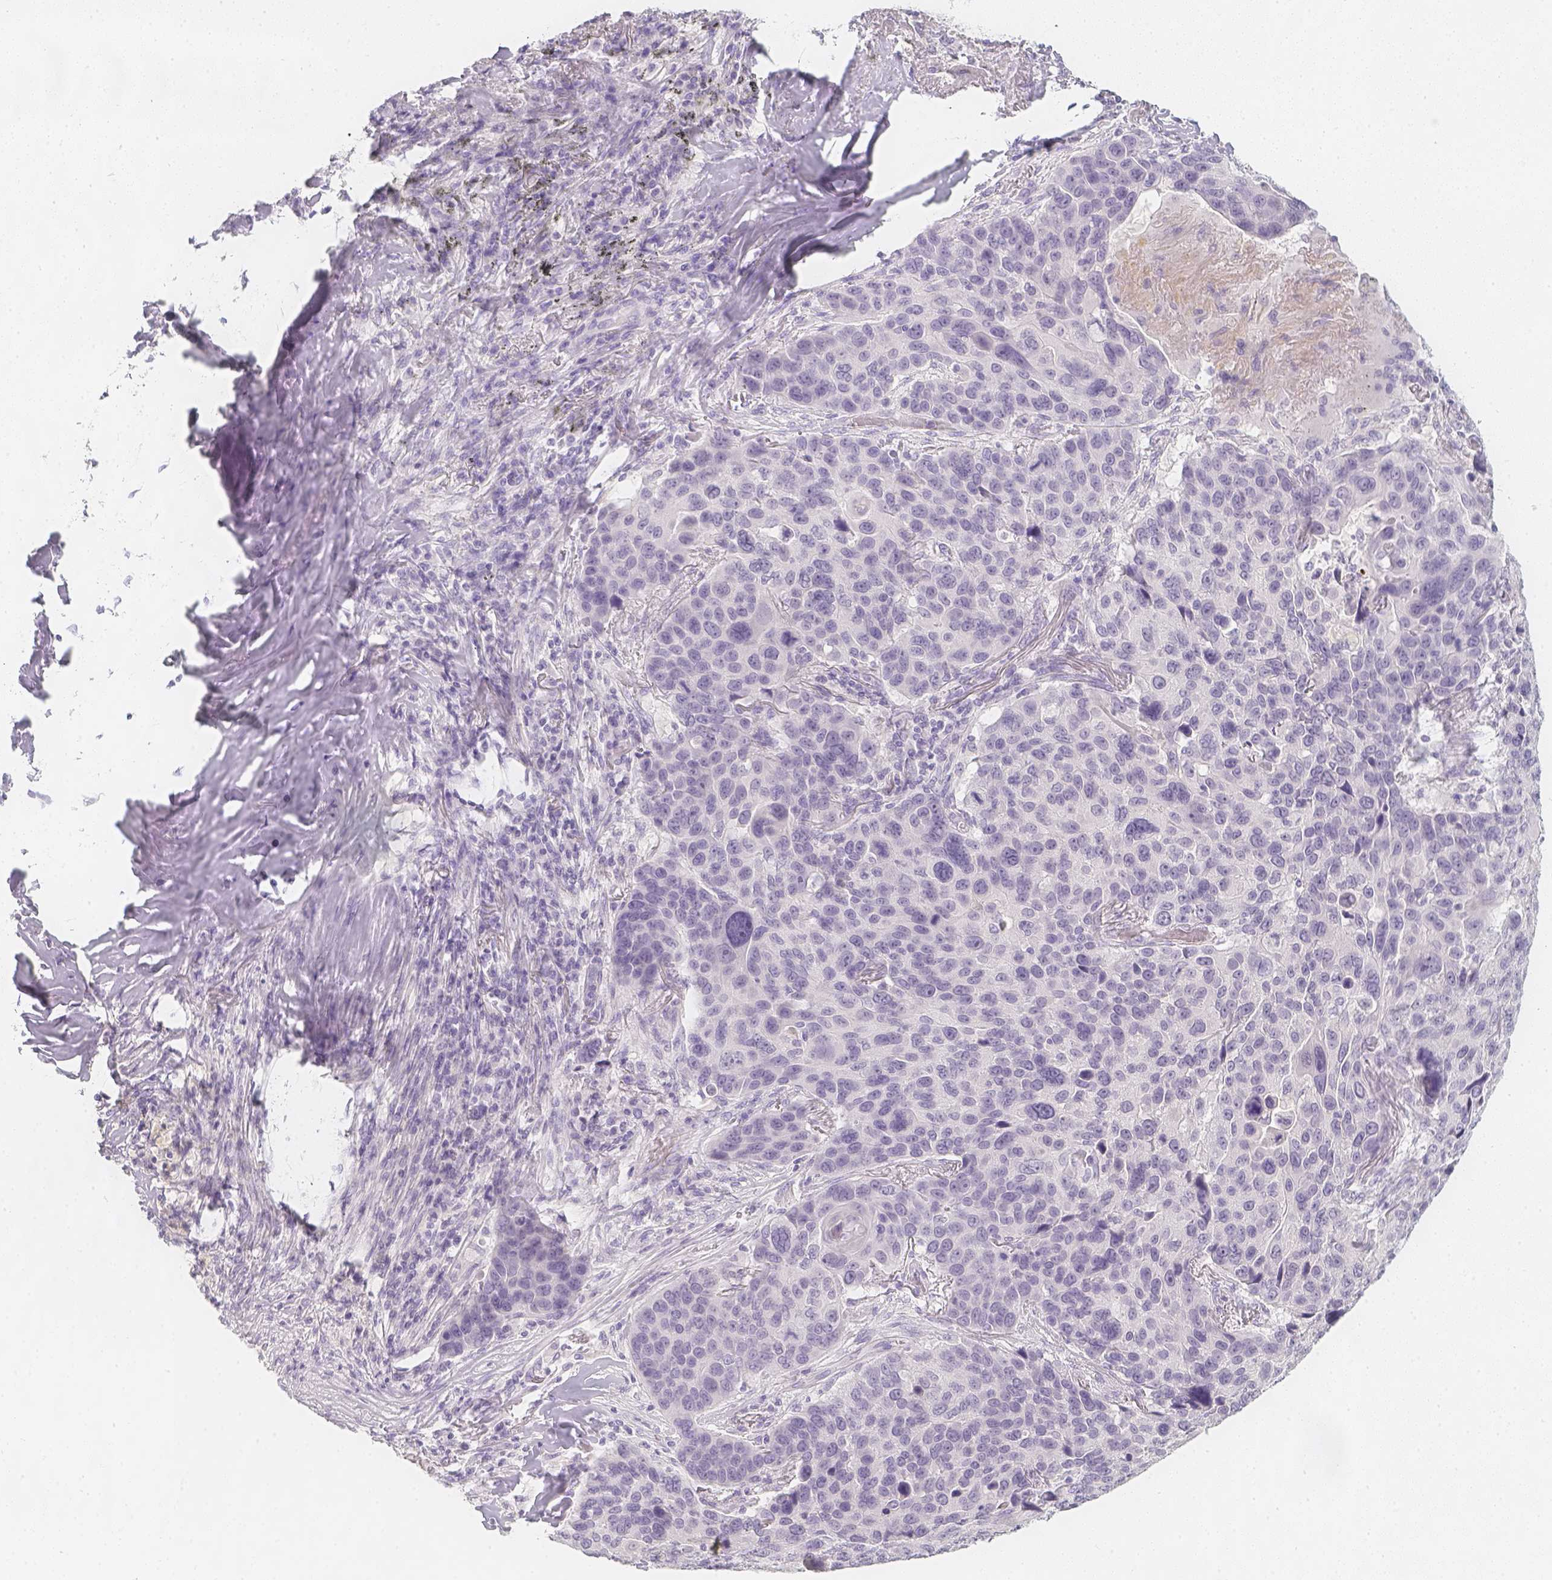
{"staining": {"intensity": "negative", "quantity": "none", "location": "none"}, "tissue": "lung cancer", "cell_type": "Tumor cells", "image_type": "cancer", "snomed": [{"axis": "morphology", "description": "Squamous cell carcinoma, NOS"}, {"axis": "topography", "description": "Lung"}], "caption": "IHC histopathology image of neoplastic tissue: human squamous cell carcinoma (lung) stained with DAB (3,3'-diaminobenzidine) exhibits no significant protein staining in tumor cells.", "gene": "SLC18A1", "patient": {"sex": "male", "age": 68}}